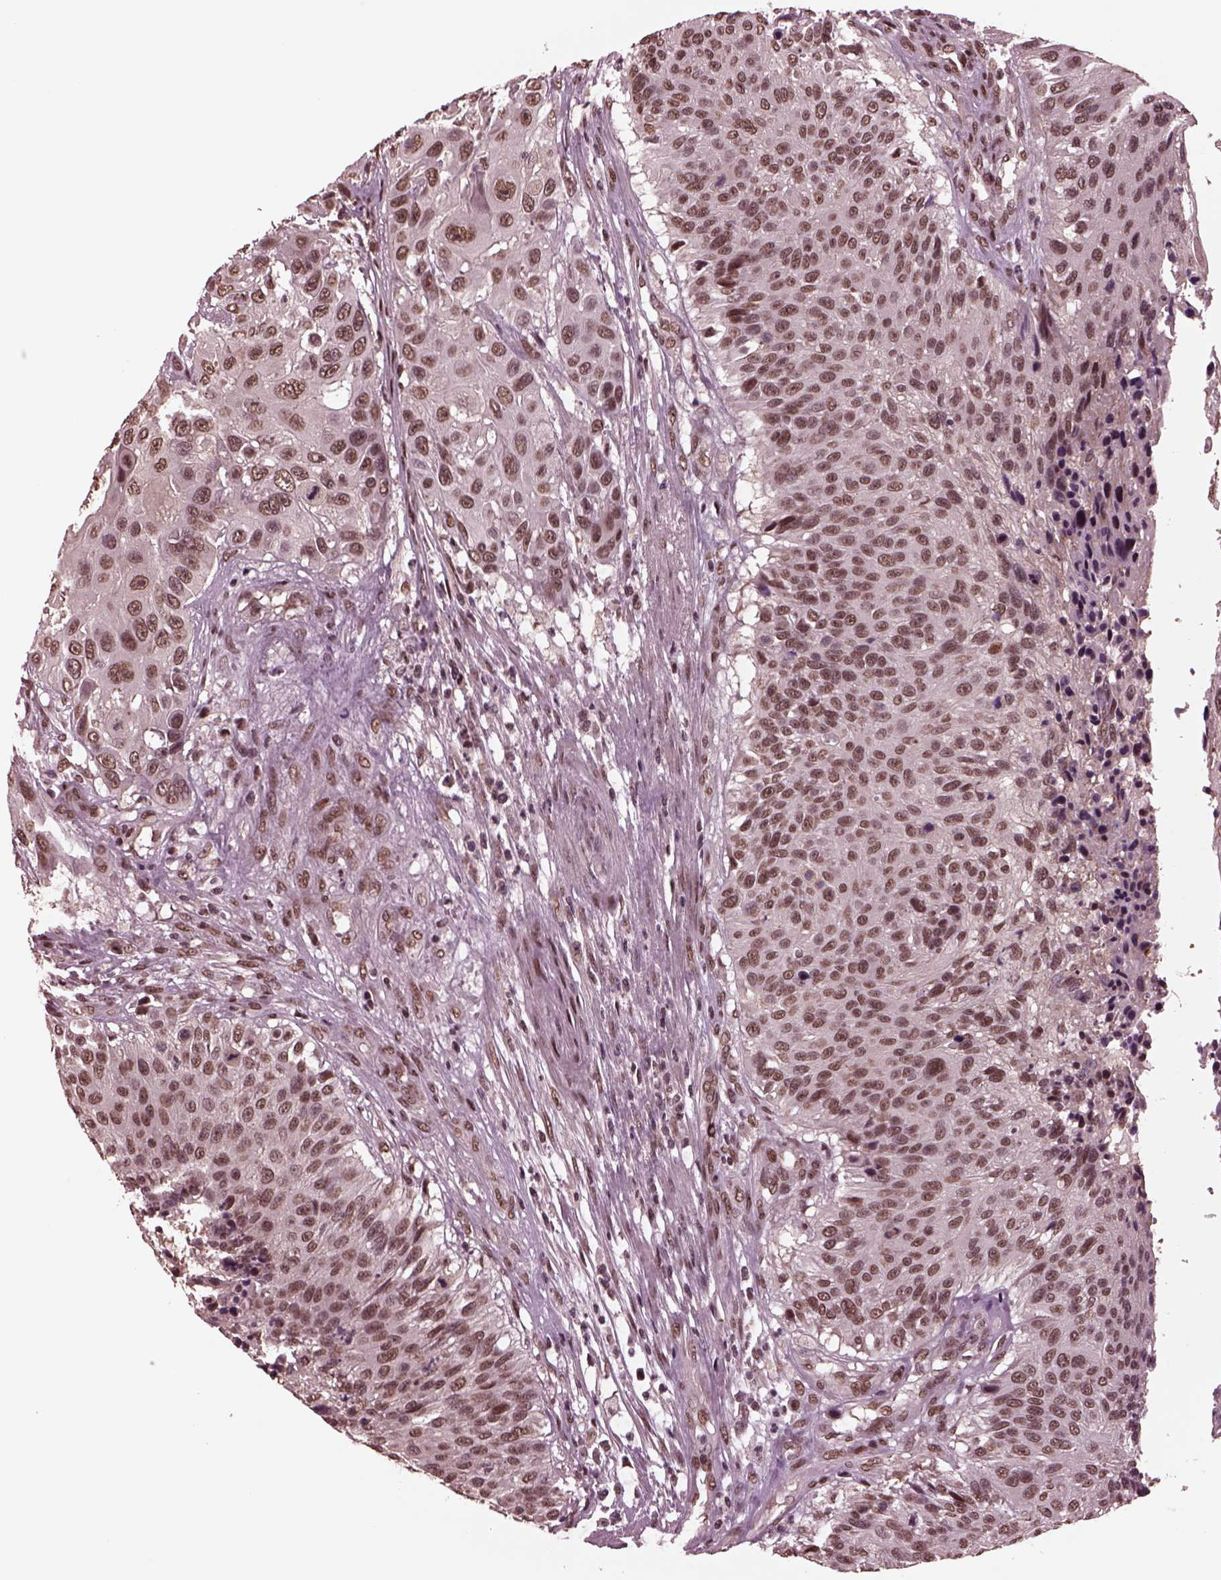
{"staining": {"intensity": "moderate", "quantity": ">75%", "location": "nuclear"}, "tissue": "urothelial cancer", "cell_type": "Tumor cells", "image_type": "cancer", "snomed": [{"axis": "morphology", "description": "Urothelial carcinoma, NOS"}, {"axis": "topography", "description": "Urinary bladder"}], "caption": "This photomicrograph exhibits immunohistochemistry staining of urothelial cancer, with medium moderate nuclear positivity in approximately >75% of tumor cells.", "gene": "NAP1L5", "patient": {"sex": "male", "age": 55}}